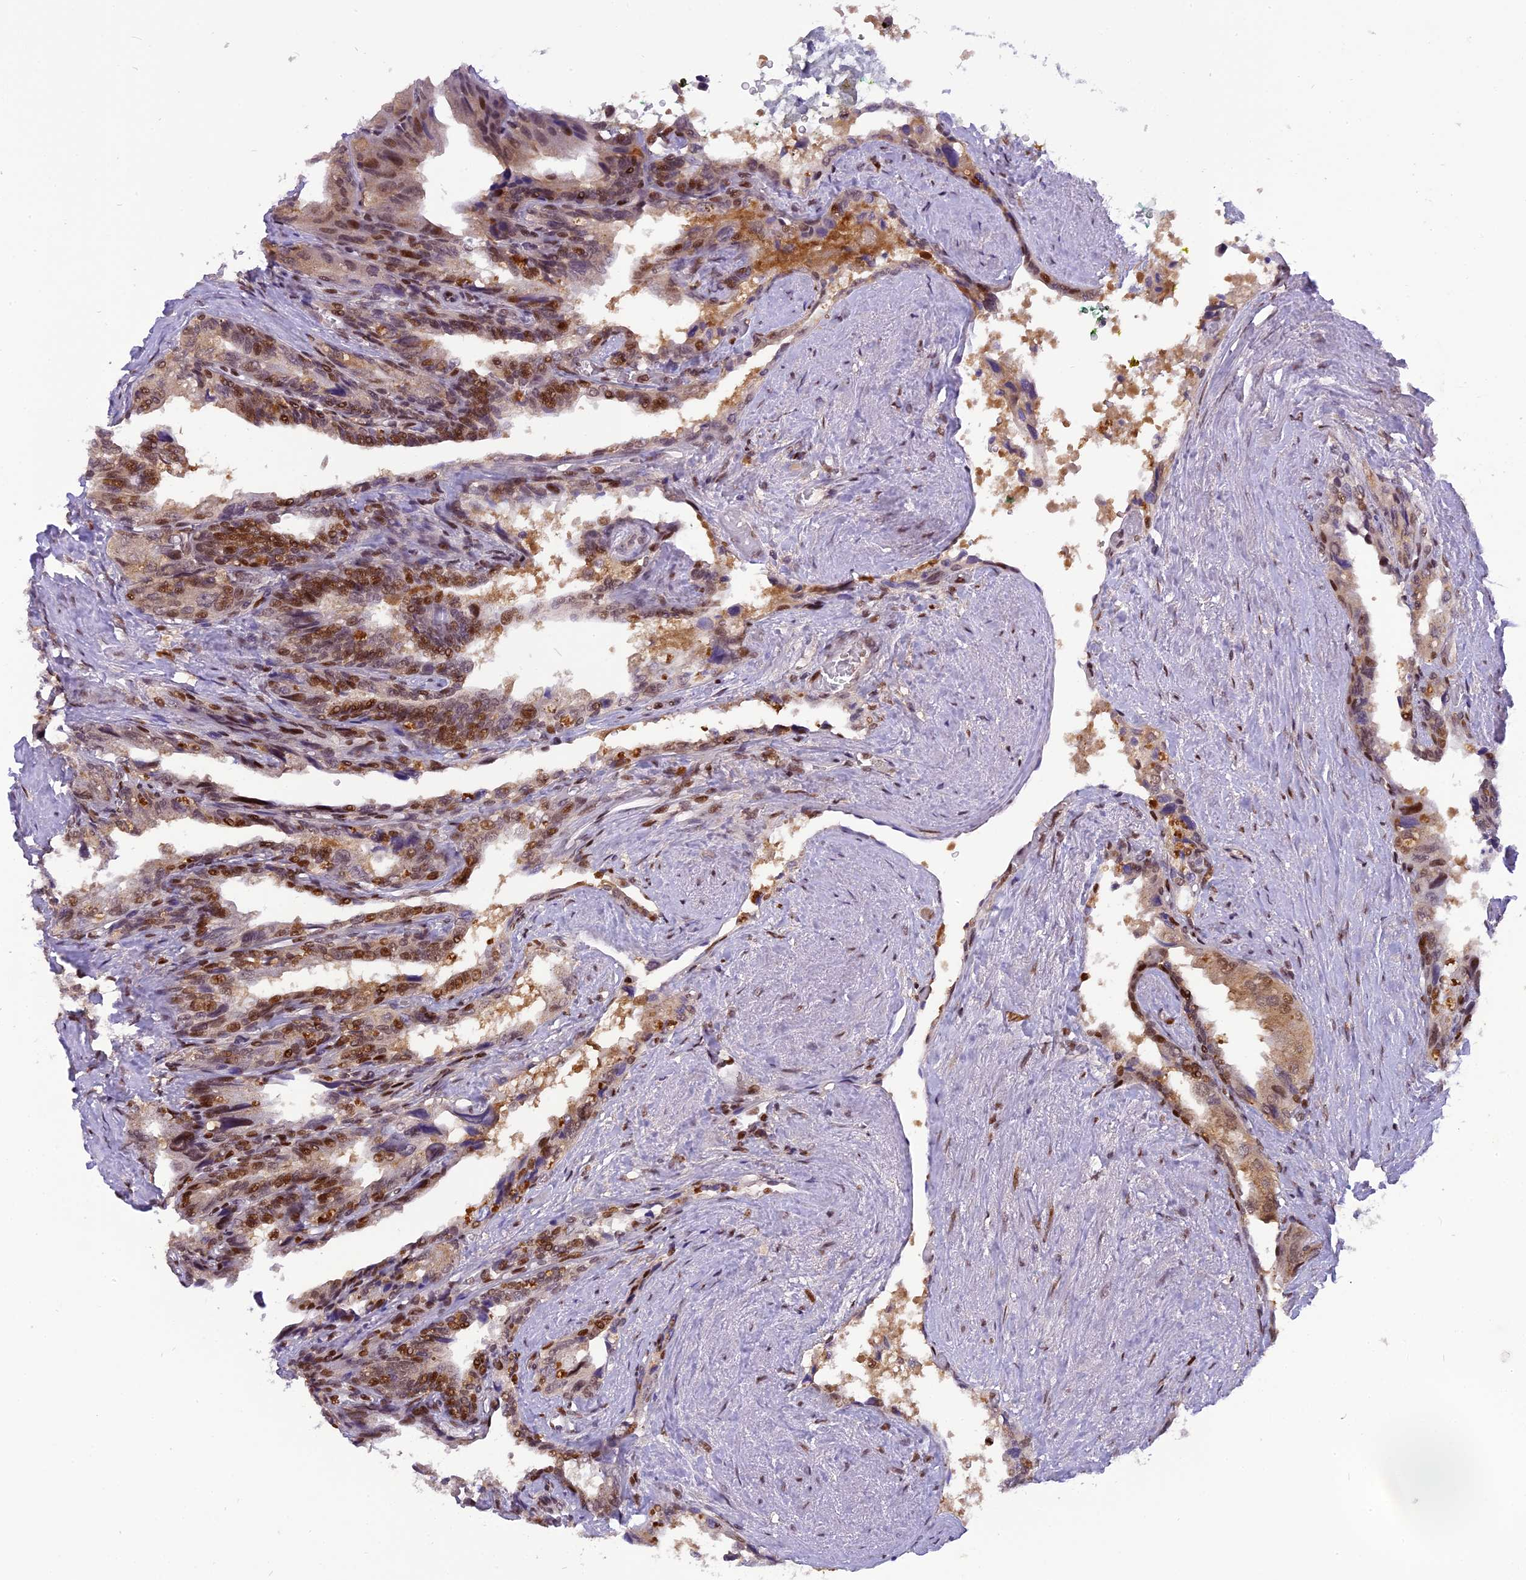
{"staining": {"intensity": "moderate", "quantity": ">75%", "location": "cytoplasmic/membranous,nuclear"}, "tissue": "seminal vesicle", "cell_type": "Glandular cells", "image_type": "normal", "snomed": [{"axis": "morphology", "description": "Normal tissue, NOS"}, {"axis": "topography", "description": "Seminal veicle"}, {"axis": "topography", "description": "Peripheral nerve tissue"}], "caption": "Protein expression analysis of benign seminal vesicle reveals moderate cytoplasmic/membranous,nuclear staining in about >75% of glandular cells. (Stains: DAB in brown, nuclei in blue, Microscopy: brightfield microscopy at high magnification).", "gene": "RABGGTA", "patient": {"sex": "male", "age": 60}}